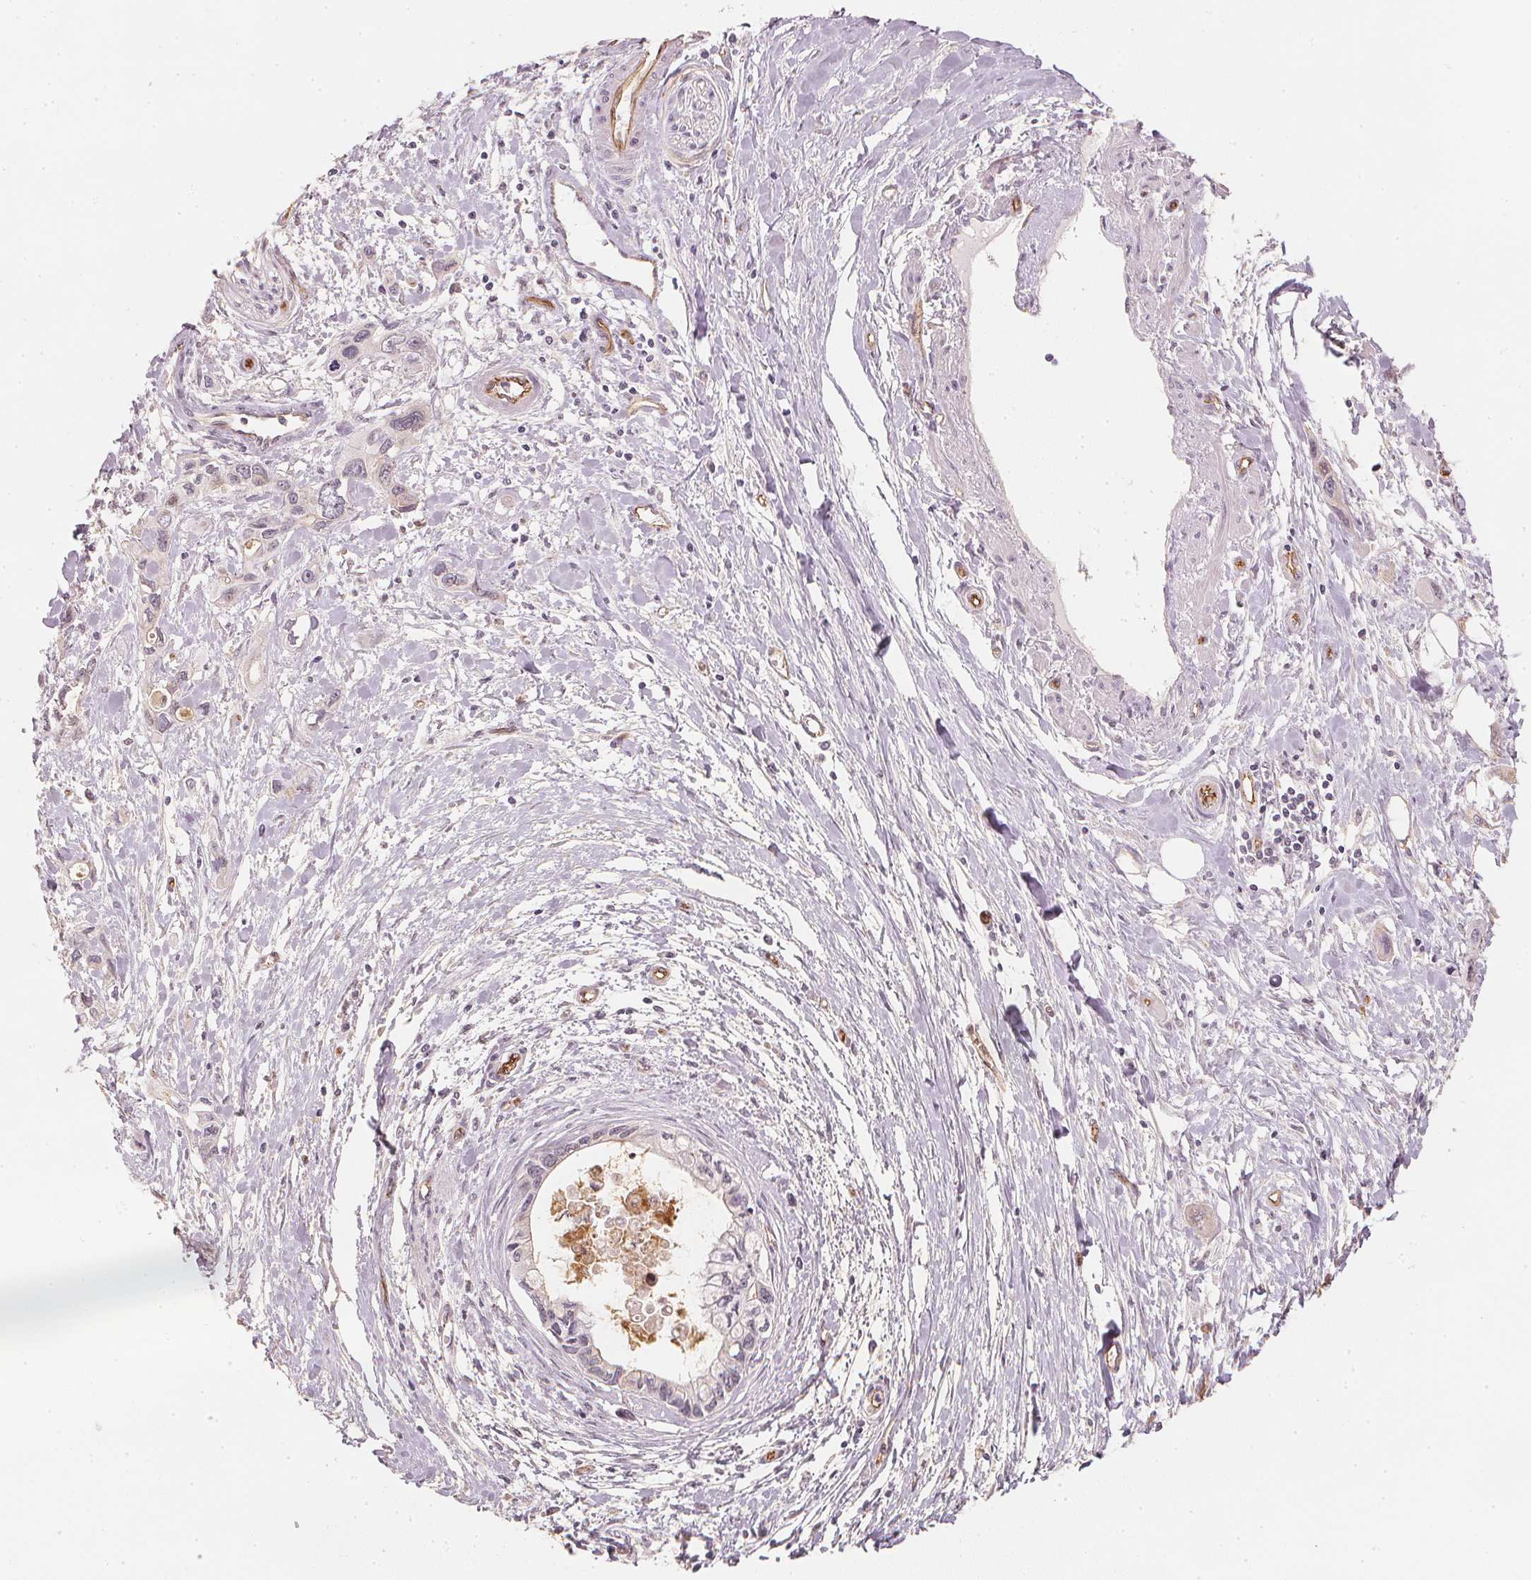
{"staining": {"intensity": "negative", "quantity": "none", "location": "none"}, "tissue": "pancreatic cancer", "cell_type": "Tumor cells", "image_type": "cancer", "snomed": [{"axis": "morphology", "description": "Adenocarcinoma, NOS"}, {"axis": "topography", "description": "Pancreas"}], "caption": "The photomicrograph exhibits no significant expression in tumor cells of pancreatic cancer (adenocarcinoma).", "gene": "CIB1", "patient": {"sex": "male", "age": 60}}